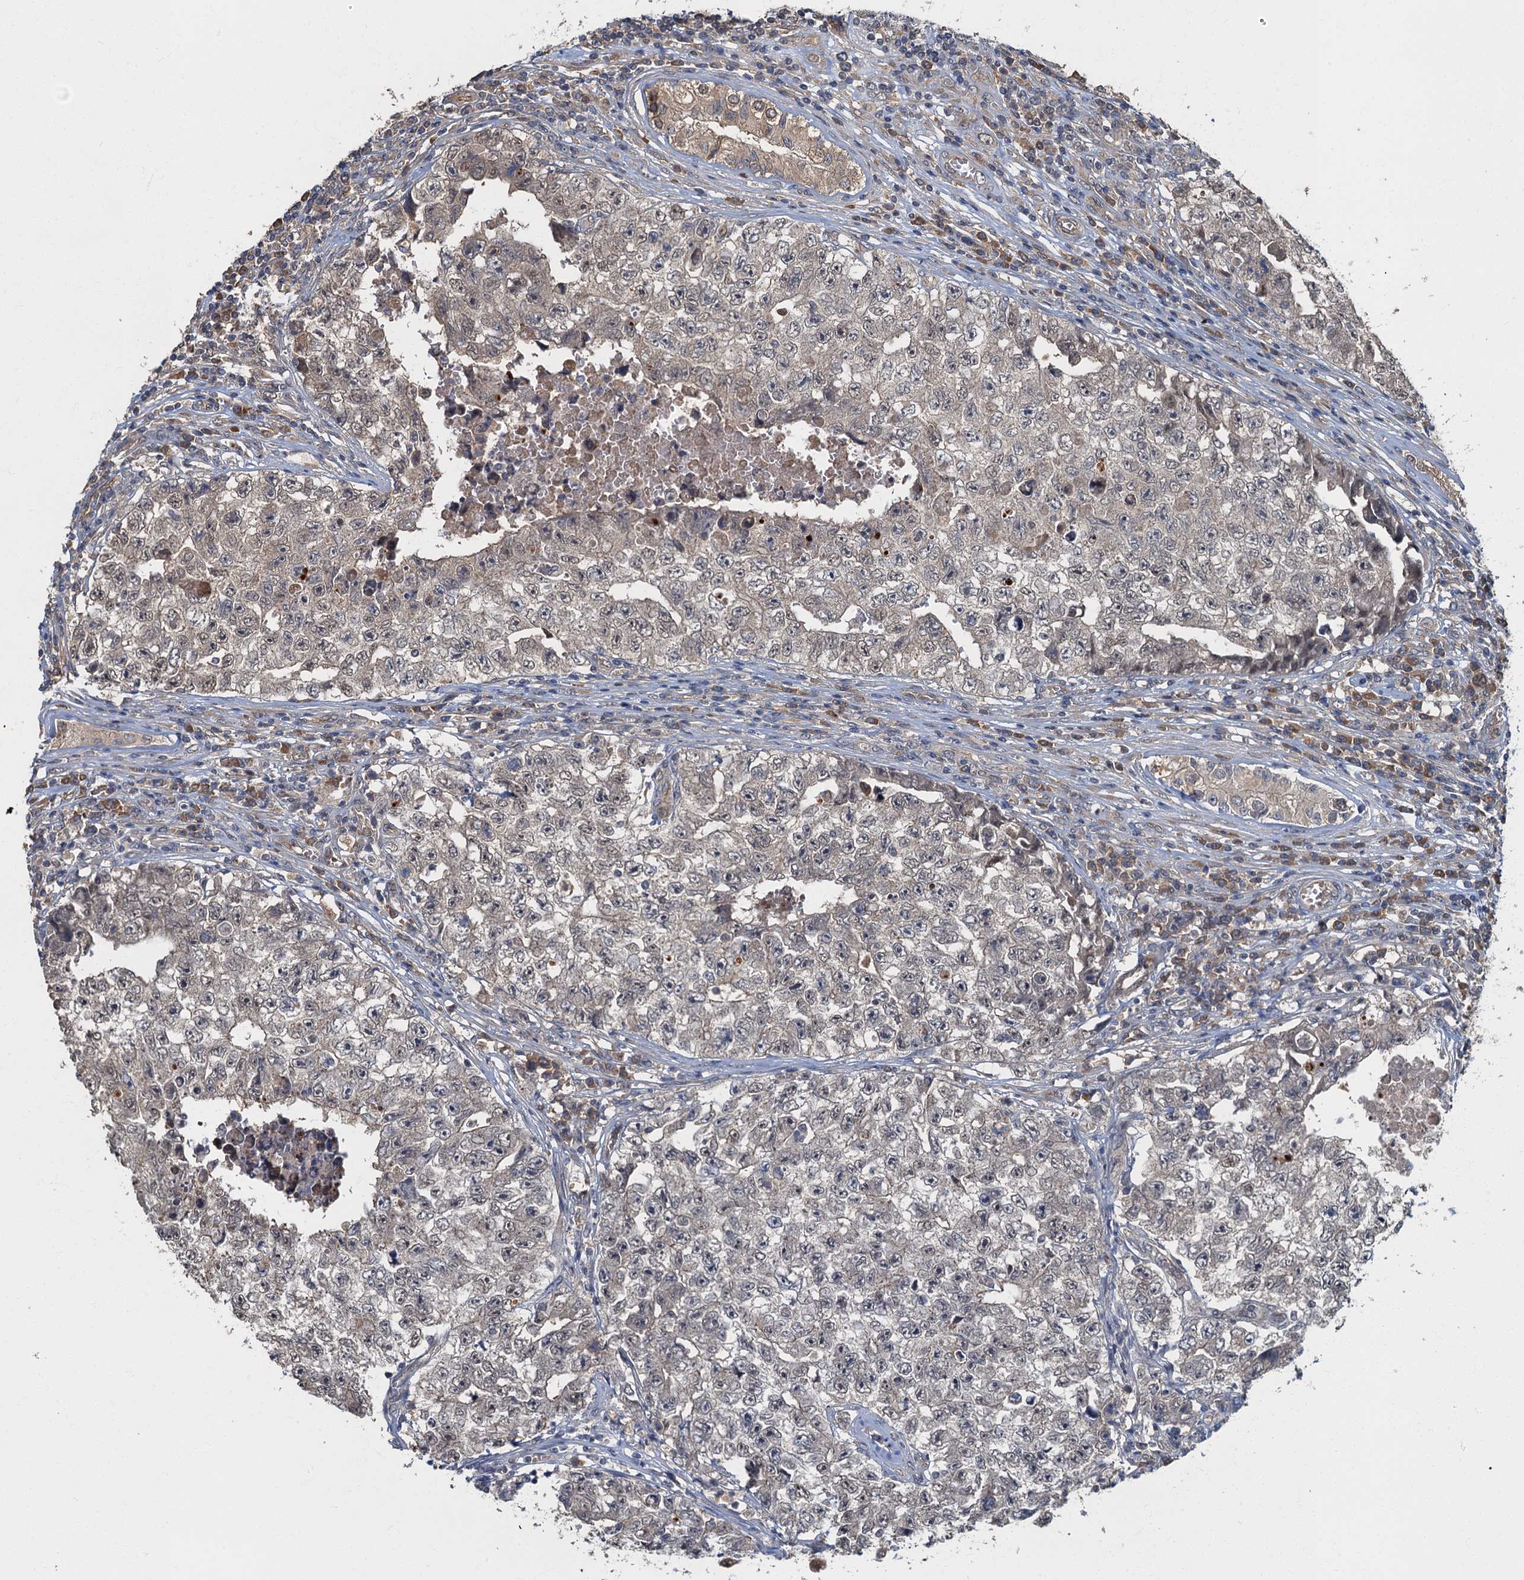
{"staining": {"intensity": "weak", "quantity": "<25%", "location": "cytoplasmic/membranous"}, "tissue": "testis cancer", "cell_type": "Tumor cells", "image_type": "cancer", "snomed": [{"axis": "morphology", "description": "Carcinoma, Embryonal, NOS"}, {"axis": "topography", "description": "Testis"}], "caption": "Protein analysis of testis cancer displays no significant staining in tumor cells.", "gene": "TBCK", "patient": {"sex": "male", "age": 17}}